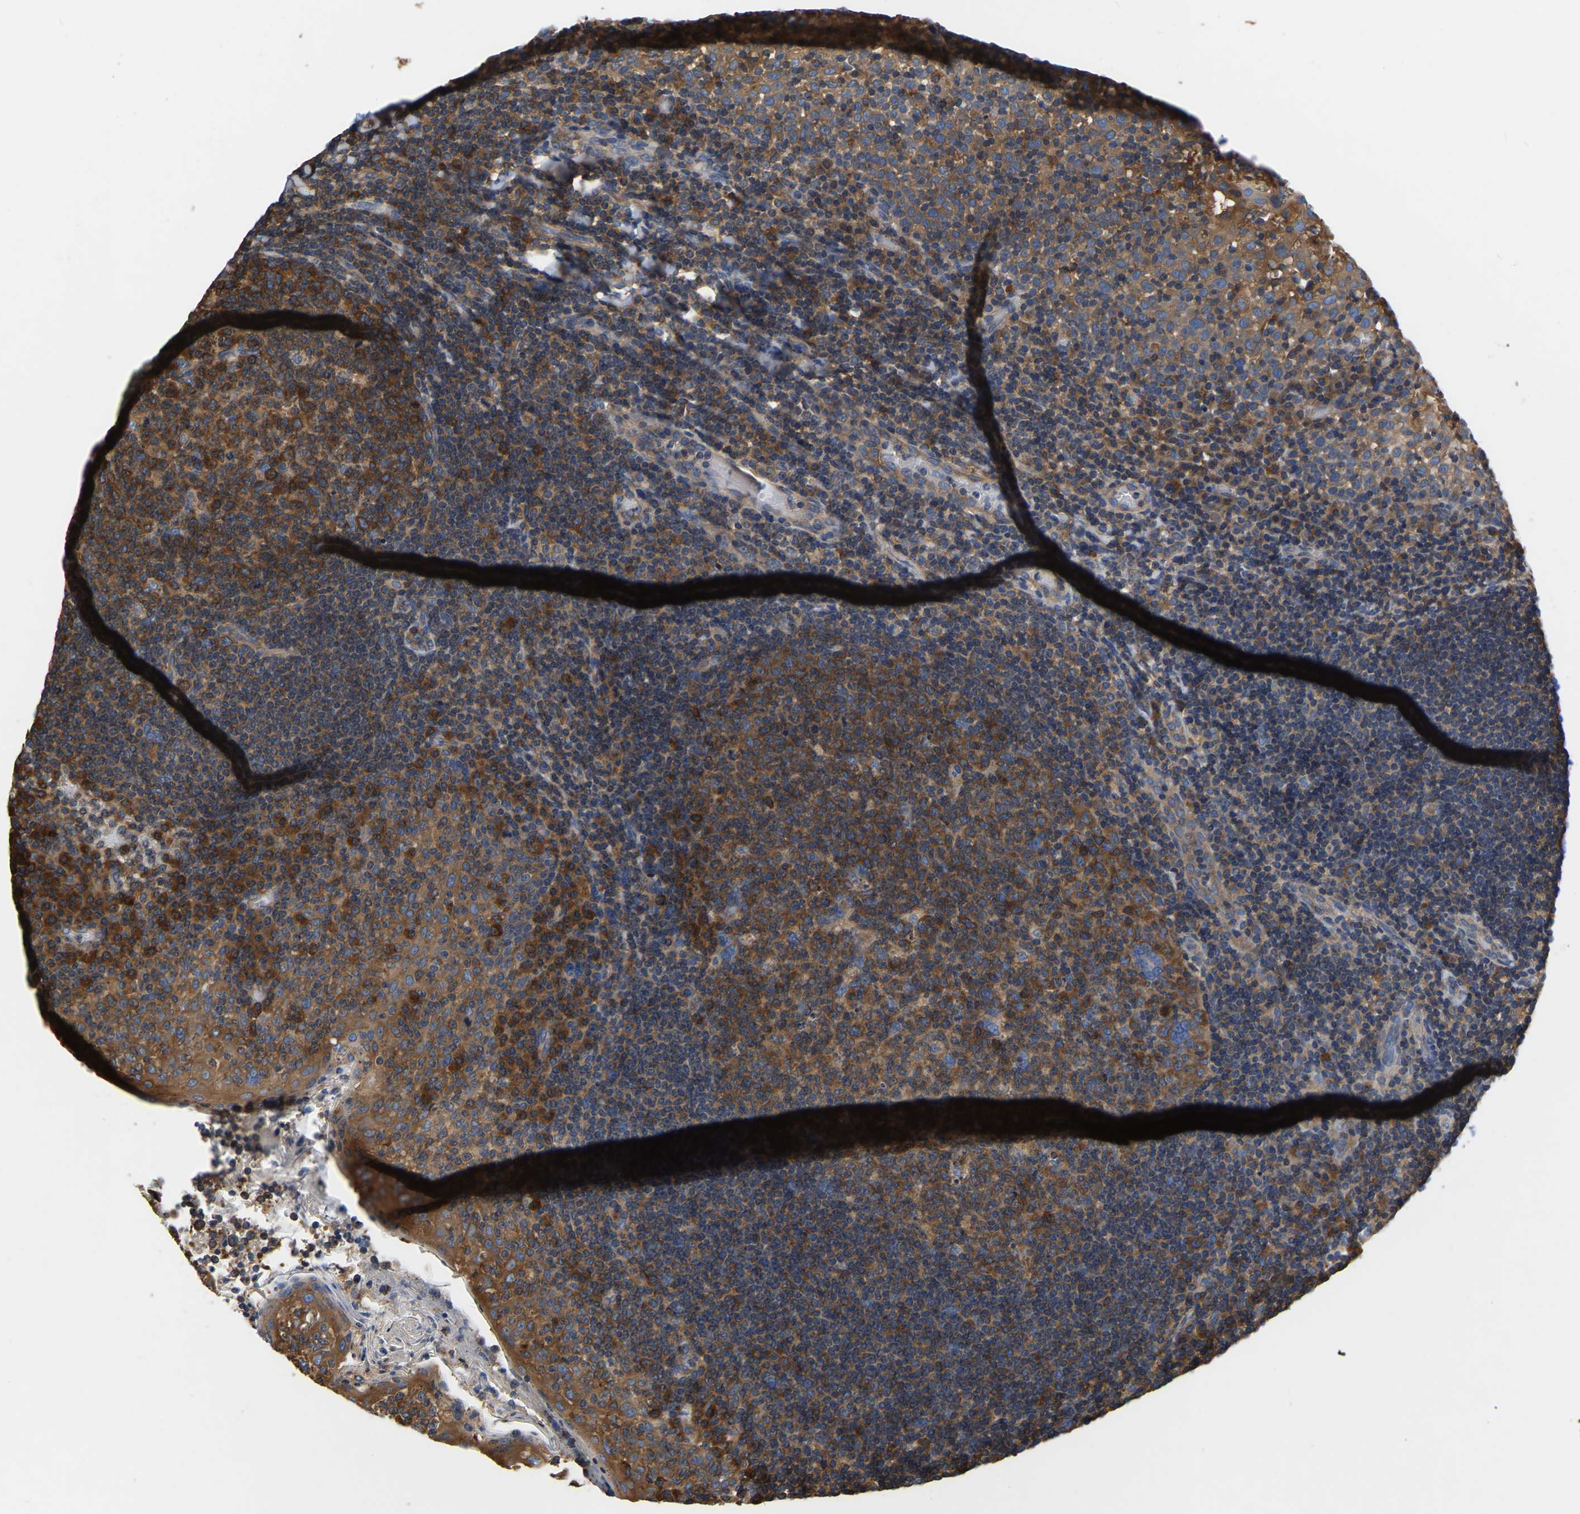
{"staining": {"intensity": "strong", "quantity": ">75%", "location": "cytoplasmic/membranous"}, "tissue": "tonsil", "cell_type": "Germinal center cells", "image_type": "normal", "snomed": [{"axis": "morphology", "description": "Normal tissue, NOS"}, {"axis": "topography", "description": "Tonsil"}], "caption": "DAB immunohistochemical staining of benign tonsil demonstrates strong cytoplasmic/membranous protein positivity in about >75% of germinal center cells.", "gene": "GARS1", "patient": {"sex": "female", "age": 19}}